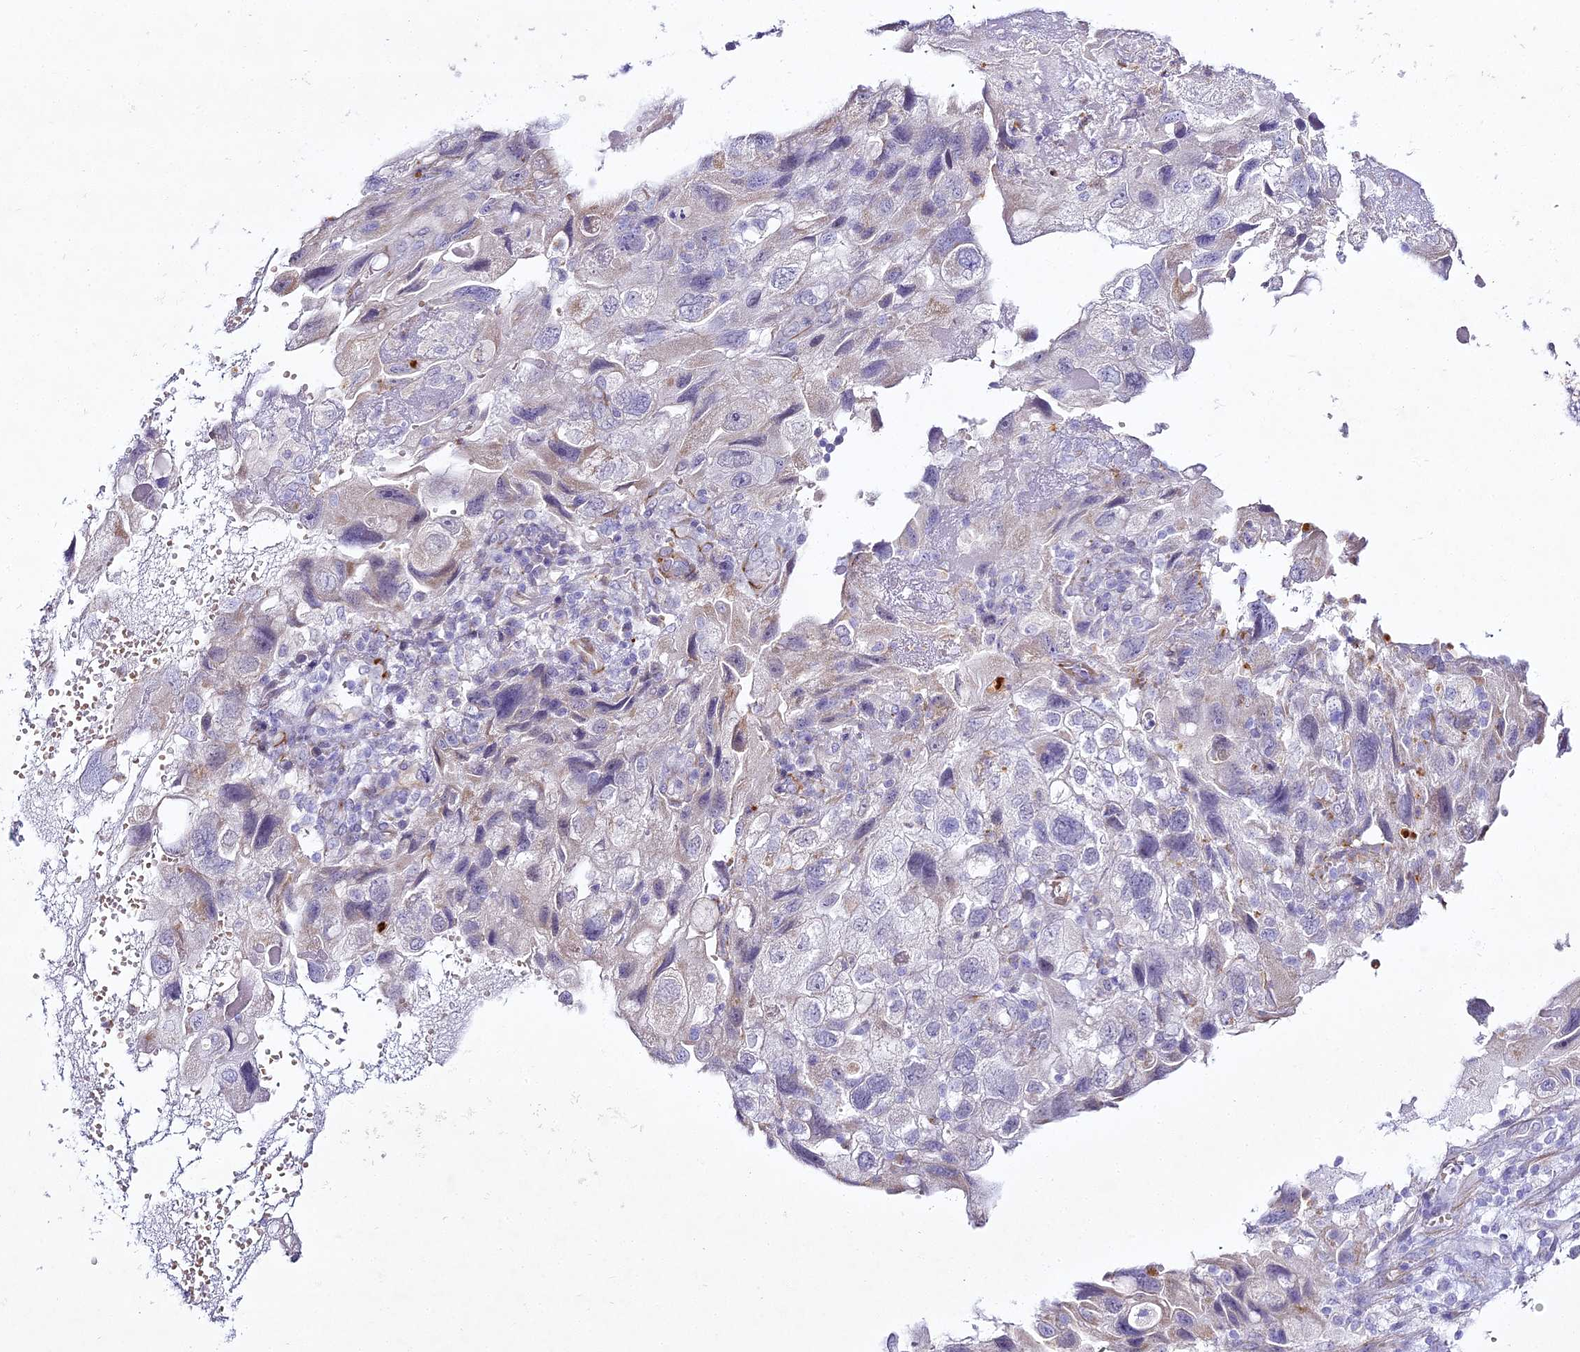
{"staining": {"intensity": "weak", "quantity": "<25%", "location": "cytoplasmic/membranous"}, "tissue": "endometrial cancer", "cell_type": "Tumor cells", "image_type": "cancer", "snomed": [{"axis": "morphology", "description": "Adenocarcinoma, NOS"}, {"axis": "topography", "description": "Endometrium"}], "caption": "Tumor cells are negative for brown protein staining in adenocarcinoma (endometrial).", "gene": "ALPG", "patient": {"sex": "female", "age": 49}}